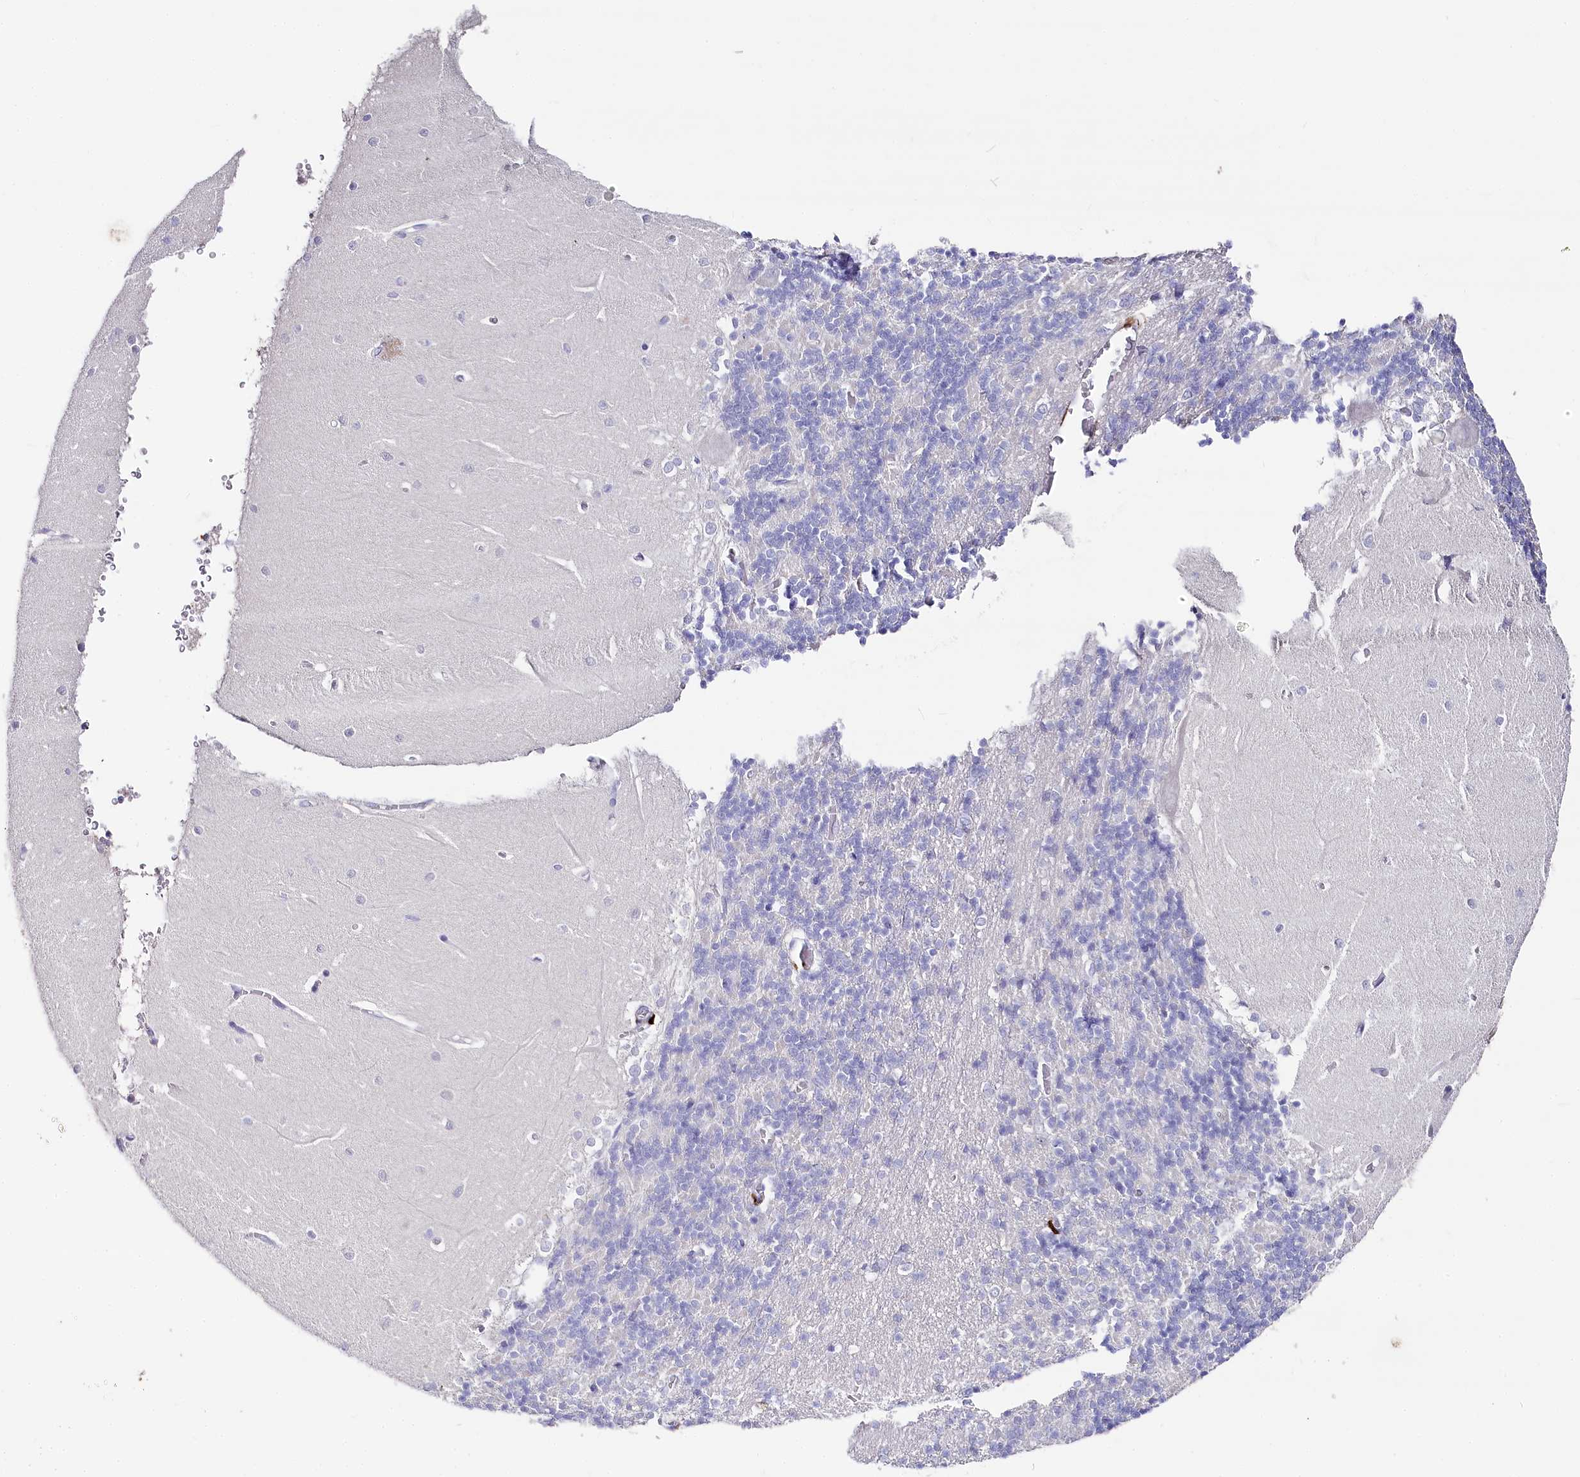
{"staining": {"intensity": "negative", "quantity": "none", "location": "none"}, "tissue": "cerebellum", "cell_type": "Cells in granular layer", "image_type": "normal", "snomed": [{"axis": "morphology", "description": "Normal tissue, NOS"}, {"axis": "topography", "description": "Cerebellum"}], "caption": "DAB (3,3'-diaminobenzidine) immunohistochemical staining of normal cerebellum shows no significant staining in cells in granular layer.", "gene": "CLEC4M", "patient": {"sex": "male", "age": 37}}